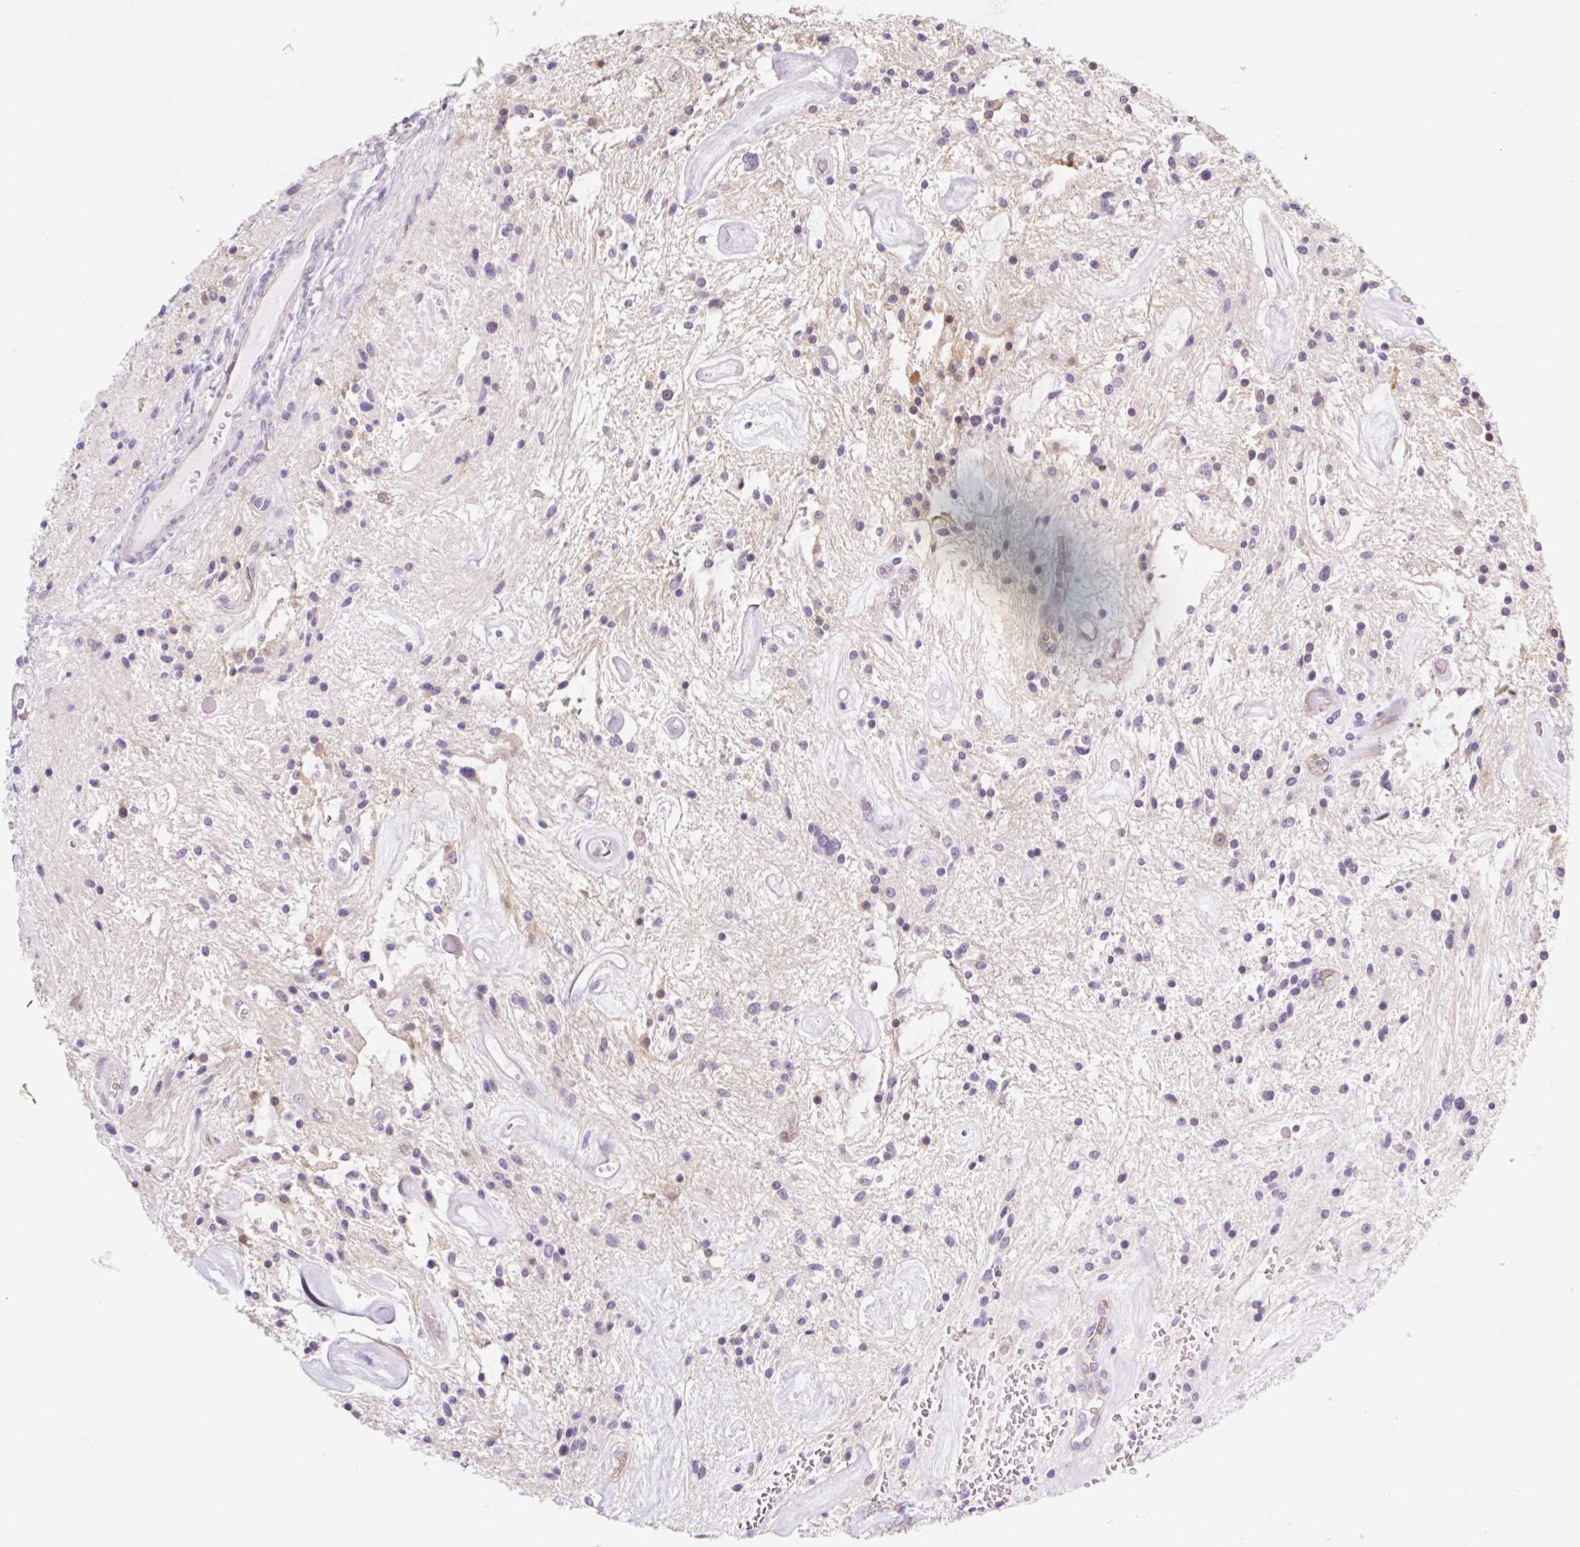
{"staining": {"intensity": "negative", "quantity": "none", "location": "none"}, "tissue": "glioma", "cell_type": "Tumor cells", "image_type": "cancer", "snomed": [{"axis": "morphology", "description": "Glioma, malignant, Low grade"}, {"axis": "topography", "description": "Cerebellum"}], "caption": "DAB immunohistochemical staining of glioma exhibits no significant positivity in tumor cells.", "gene": "BCAS1", "patient": {"sex": "female", "age": 14}}